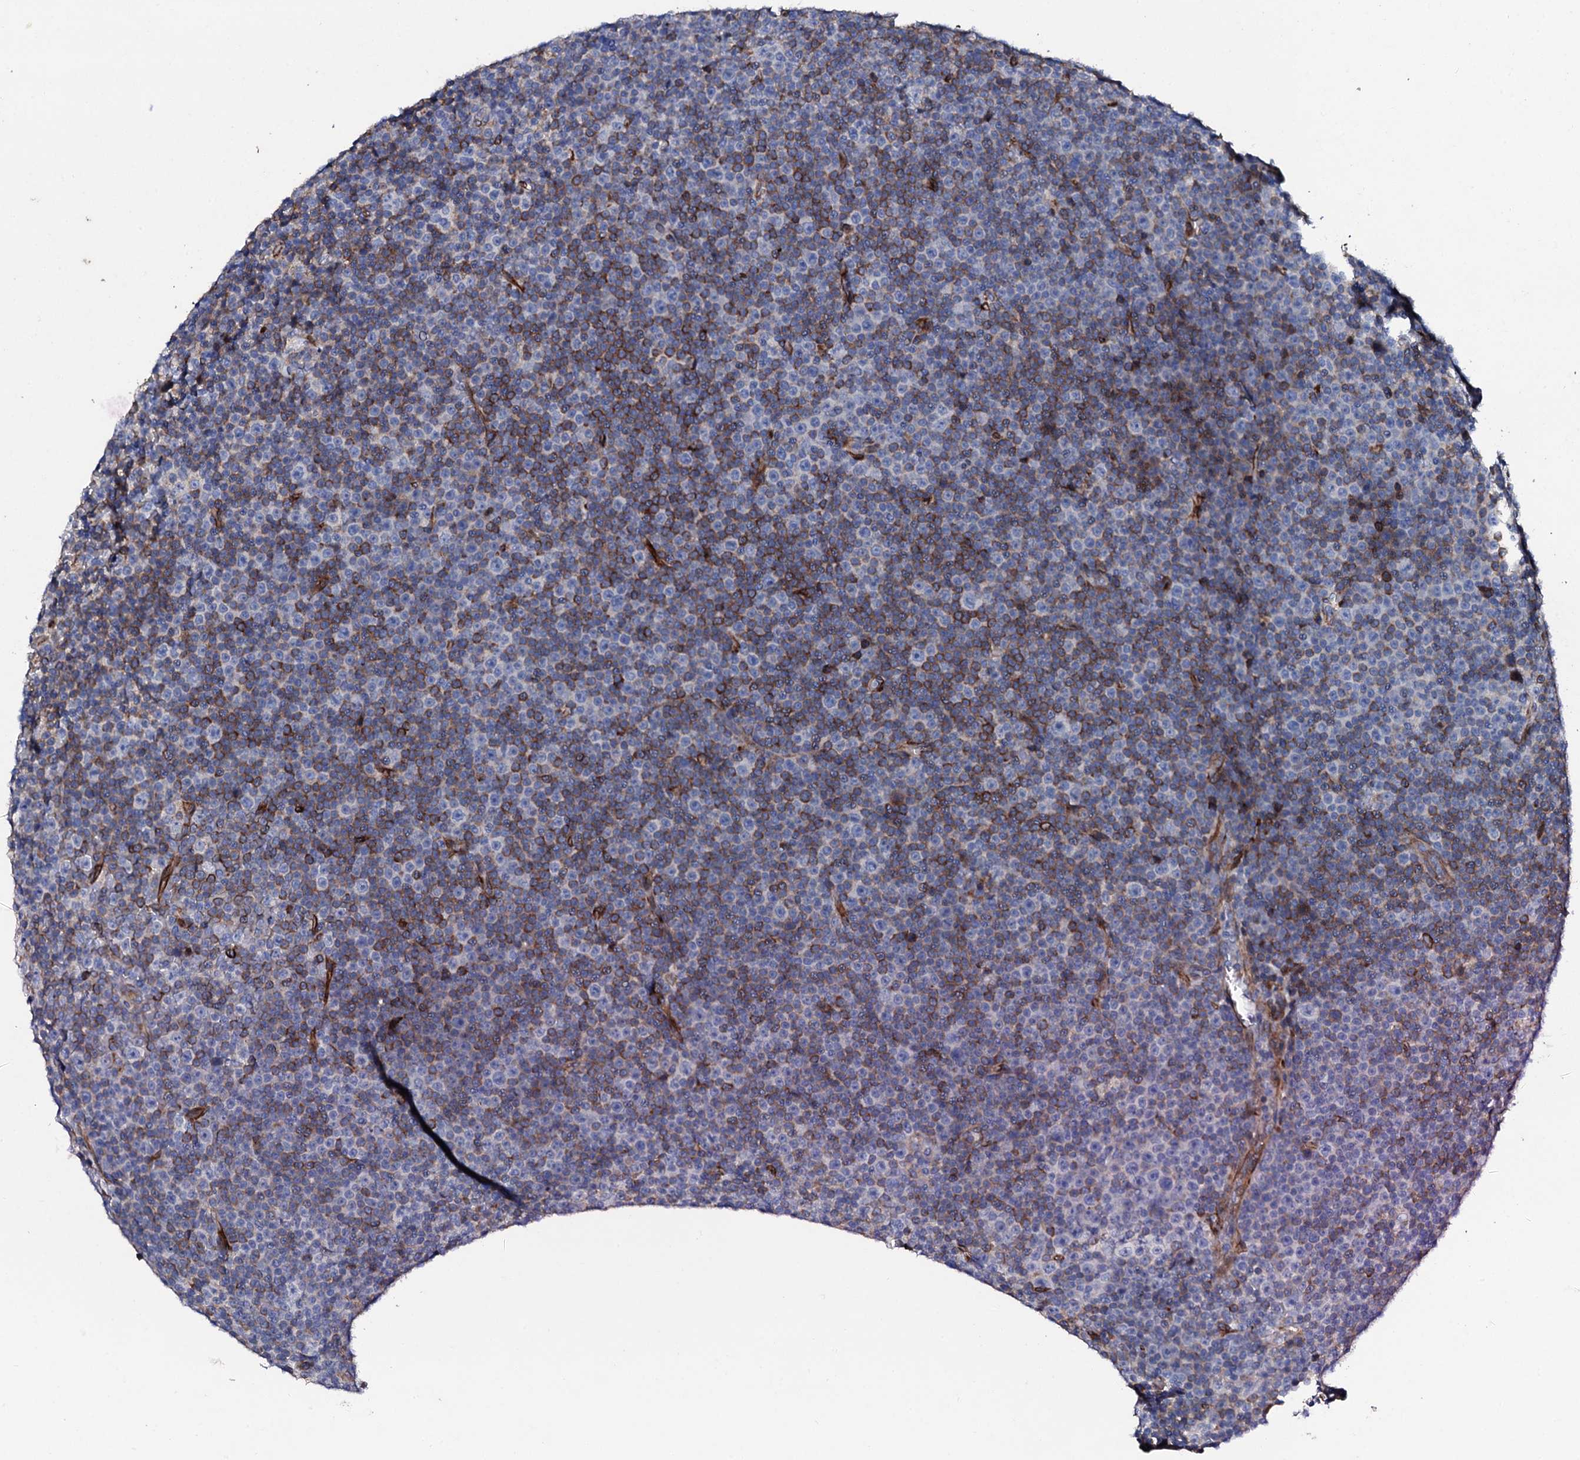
{"staining": {"intensity": "moderate", "quantity": "25%-75%", "location": "cytoplasmic/membranous"}, "tissue": "lymphoma", "cell_type": "Tumor cells", "image_type": "cancer", "snomed": [{"axis": "morphology", "description": "Malignant lymphoma, non-Hodgkin's type, Low grade"}, {"axis": "topography", "description": "Lymph node"}], "caption": "Immunohistochemistry of lymphoma demonstrates medium levels of moderate cytoplasmic/membranous positivity in about 25%-75% of tumor cells.", "gene": "DBX1", "patient": {"sex": "female", "age": 67}}